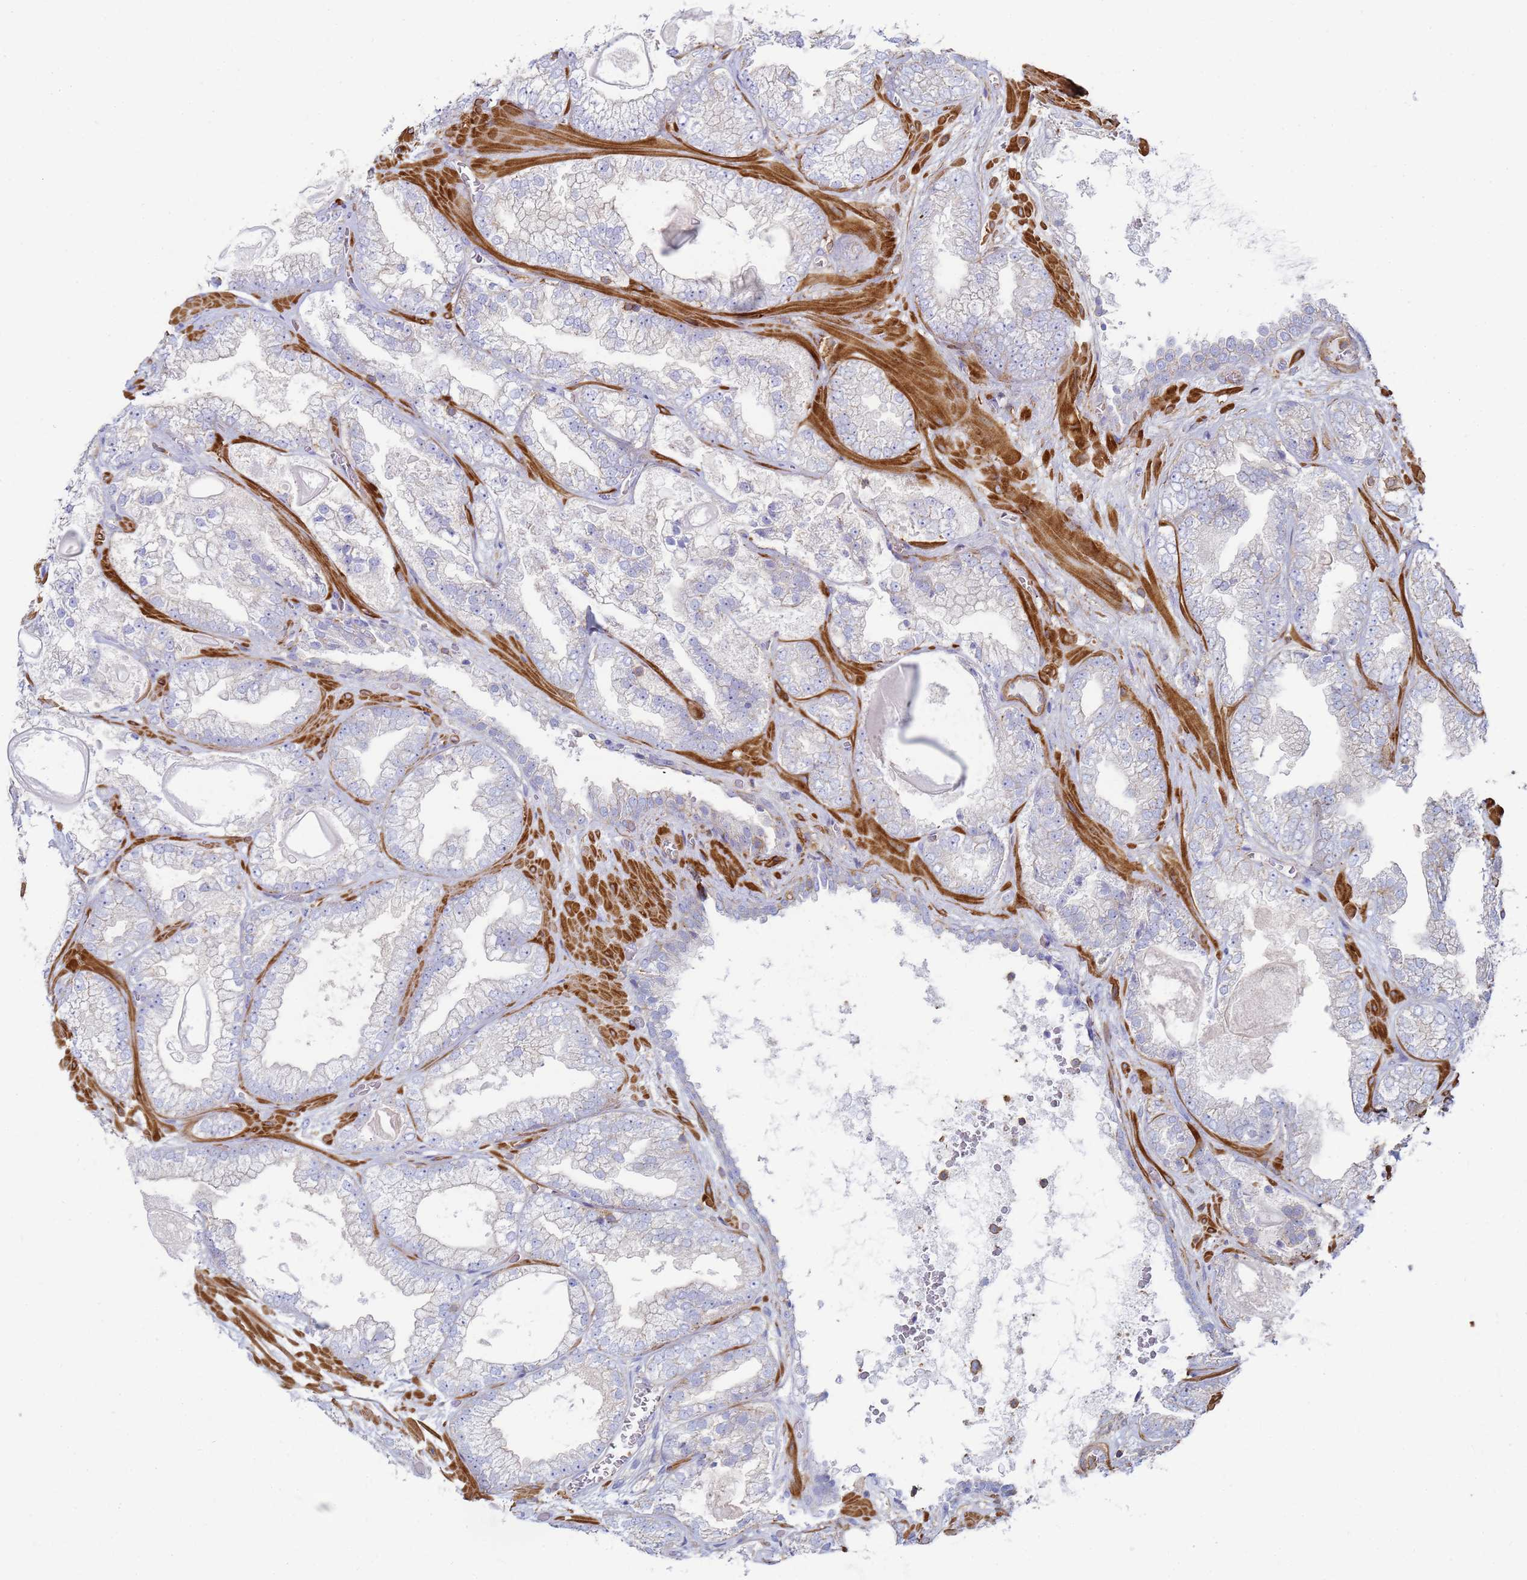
{"staining": {"intensity": "negative", "quantity": "none", "location": "none"}, "tissue": "prostate cancer", "cell_type": "Tumor cells", "image_type": "cancer", "snomed": [{"axis": "morphology", "description": "Adenocarcinoma, Low grade"}, {"axis": "topography", "description": "Prostate"}], "caption": "Protein analysis of prostate cancer shows no significant positivity in tumor cells.", "gene": "ACTB", "patient": {"sex": "male", "age": 57}}